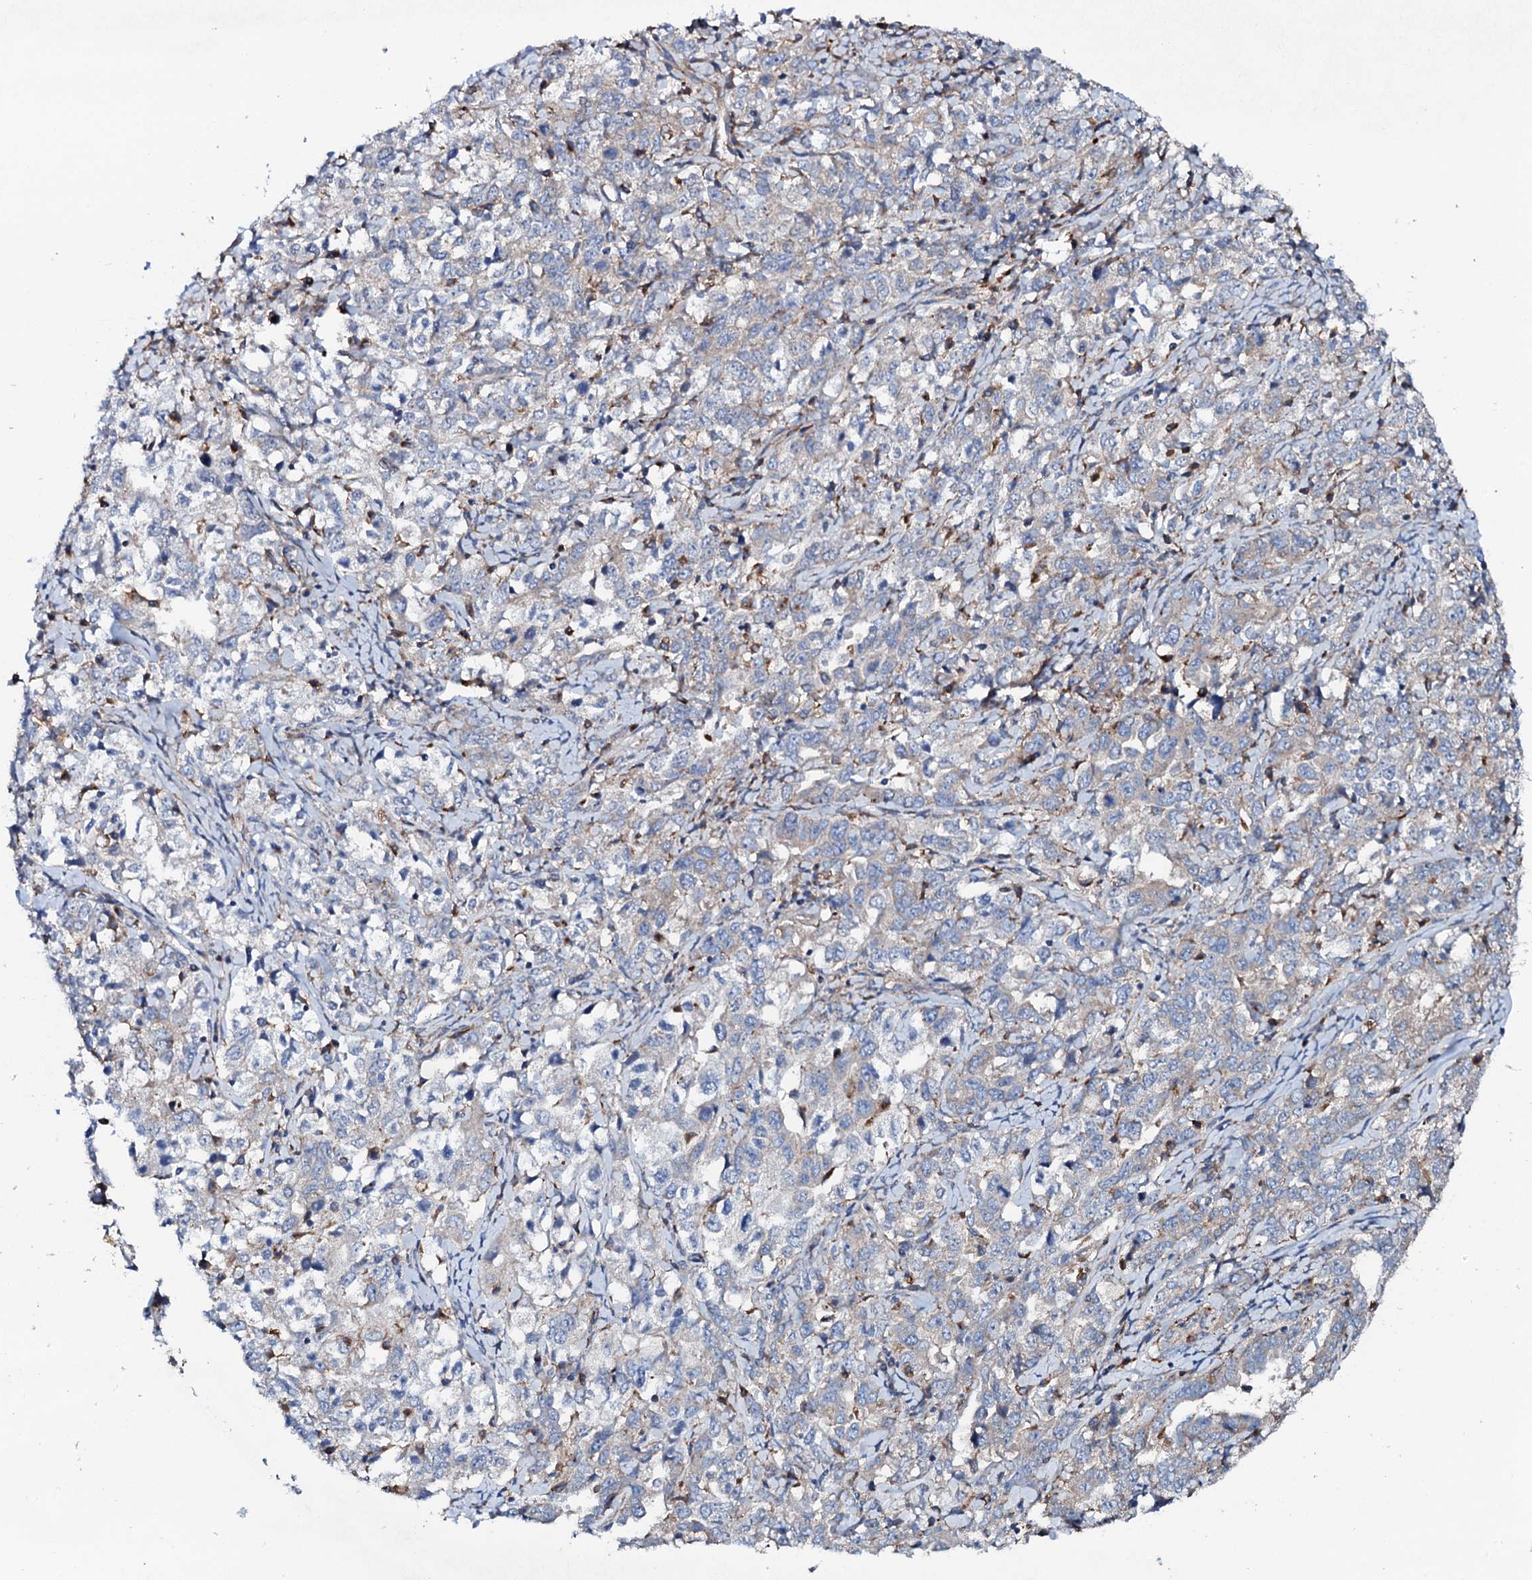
{"staining": {"intensity": "negative", "quantity": "none", "location": "none"}, "tissue": "ovarian cancer", "cell_type": "Tumor cells", "image_type": "cancer", "snomed": [{"axis": "morphology", "description": "Carcinoma, endometroid"}, {"axis": "topography", "description": "Ovary"}], "caption": "Protein analysis of ovarian cancer (endometroid carcinoma) demonstrates no significant expression in tumor cells.", "gene": "P2RX4", "patient": {"sex": "female", "age": 62}}